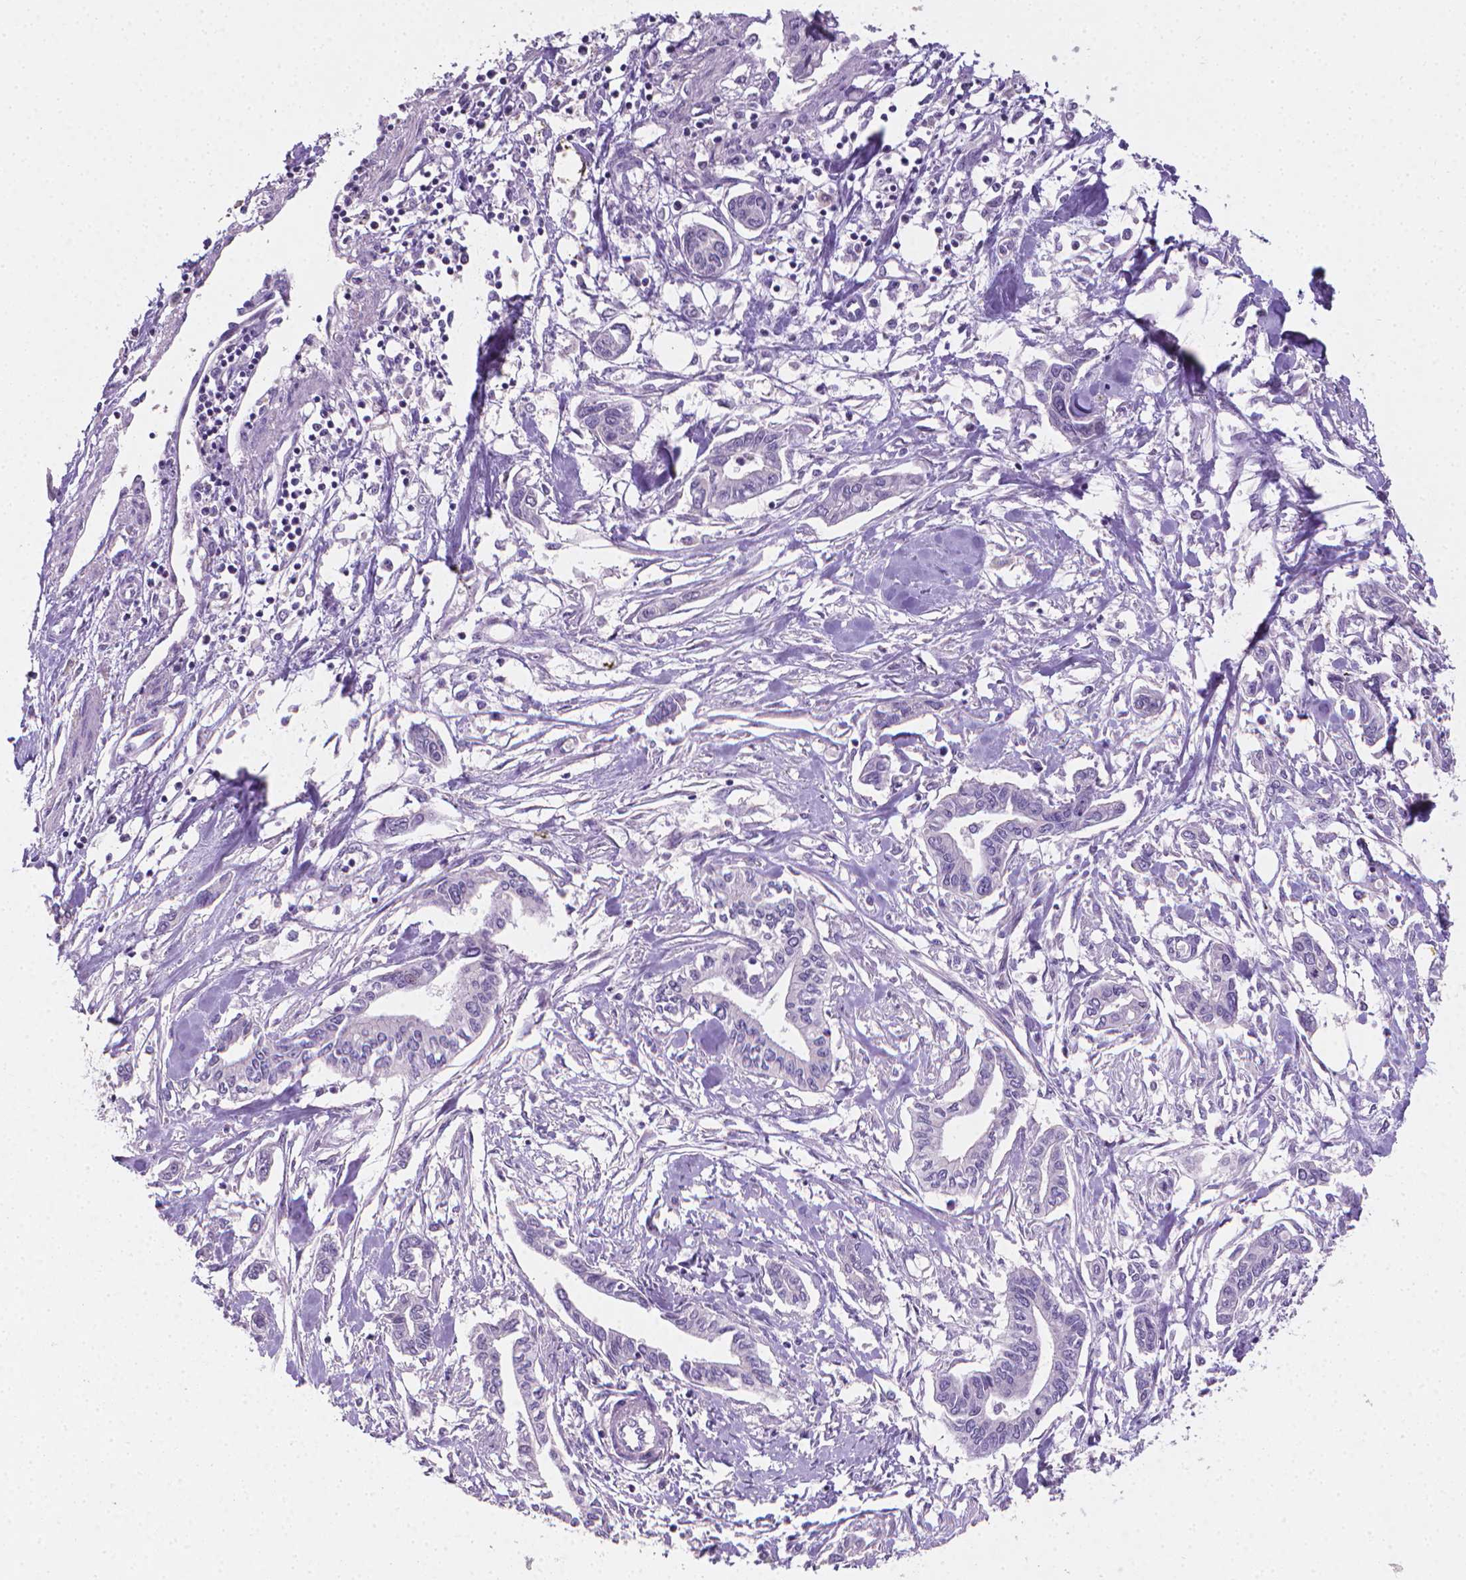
{"staining": {"intensity": "negative", "quantity": "none", "location": "none"}, "tissue": "pancreatic cancer", "cell_type": "Tumor cells", "image_type": "cancer", "snomed": [{"axis": "morphology", "description": "Adenocarcinoma, NOS"}, {"axis": "topography", "description": "Pancreas"}], "caption": "The immunohistochemistry (IHC) image has no significant staining in tumor cells of pancreatic adenocarcinoma tissue. The staining was performed using DAB (3,3'-diaminobenzidine) to visualize the protein expression in brown, while the nuclei were stained in blue with hematoxylin (Magnification: 20x).", "gene": "TNNI2", "patient": {"sex": "male", "age": 60}}